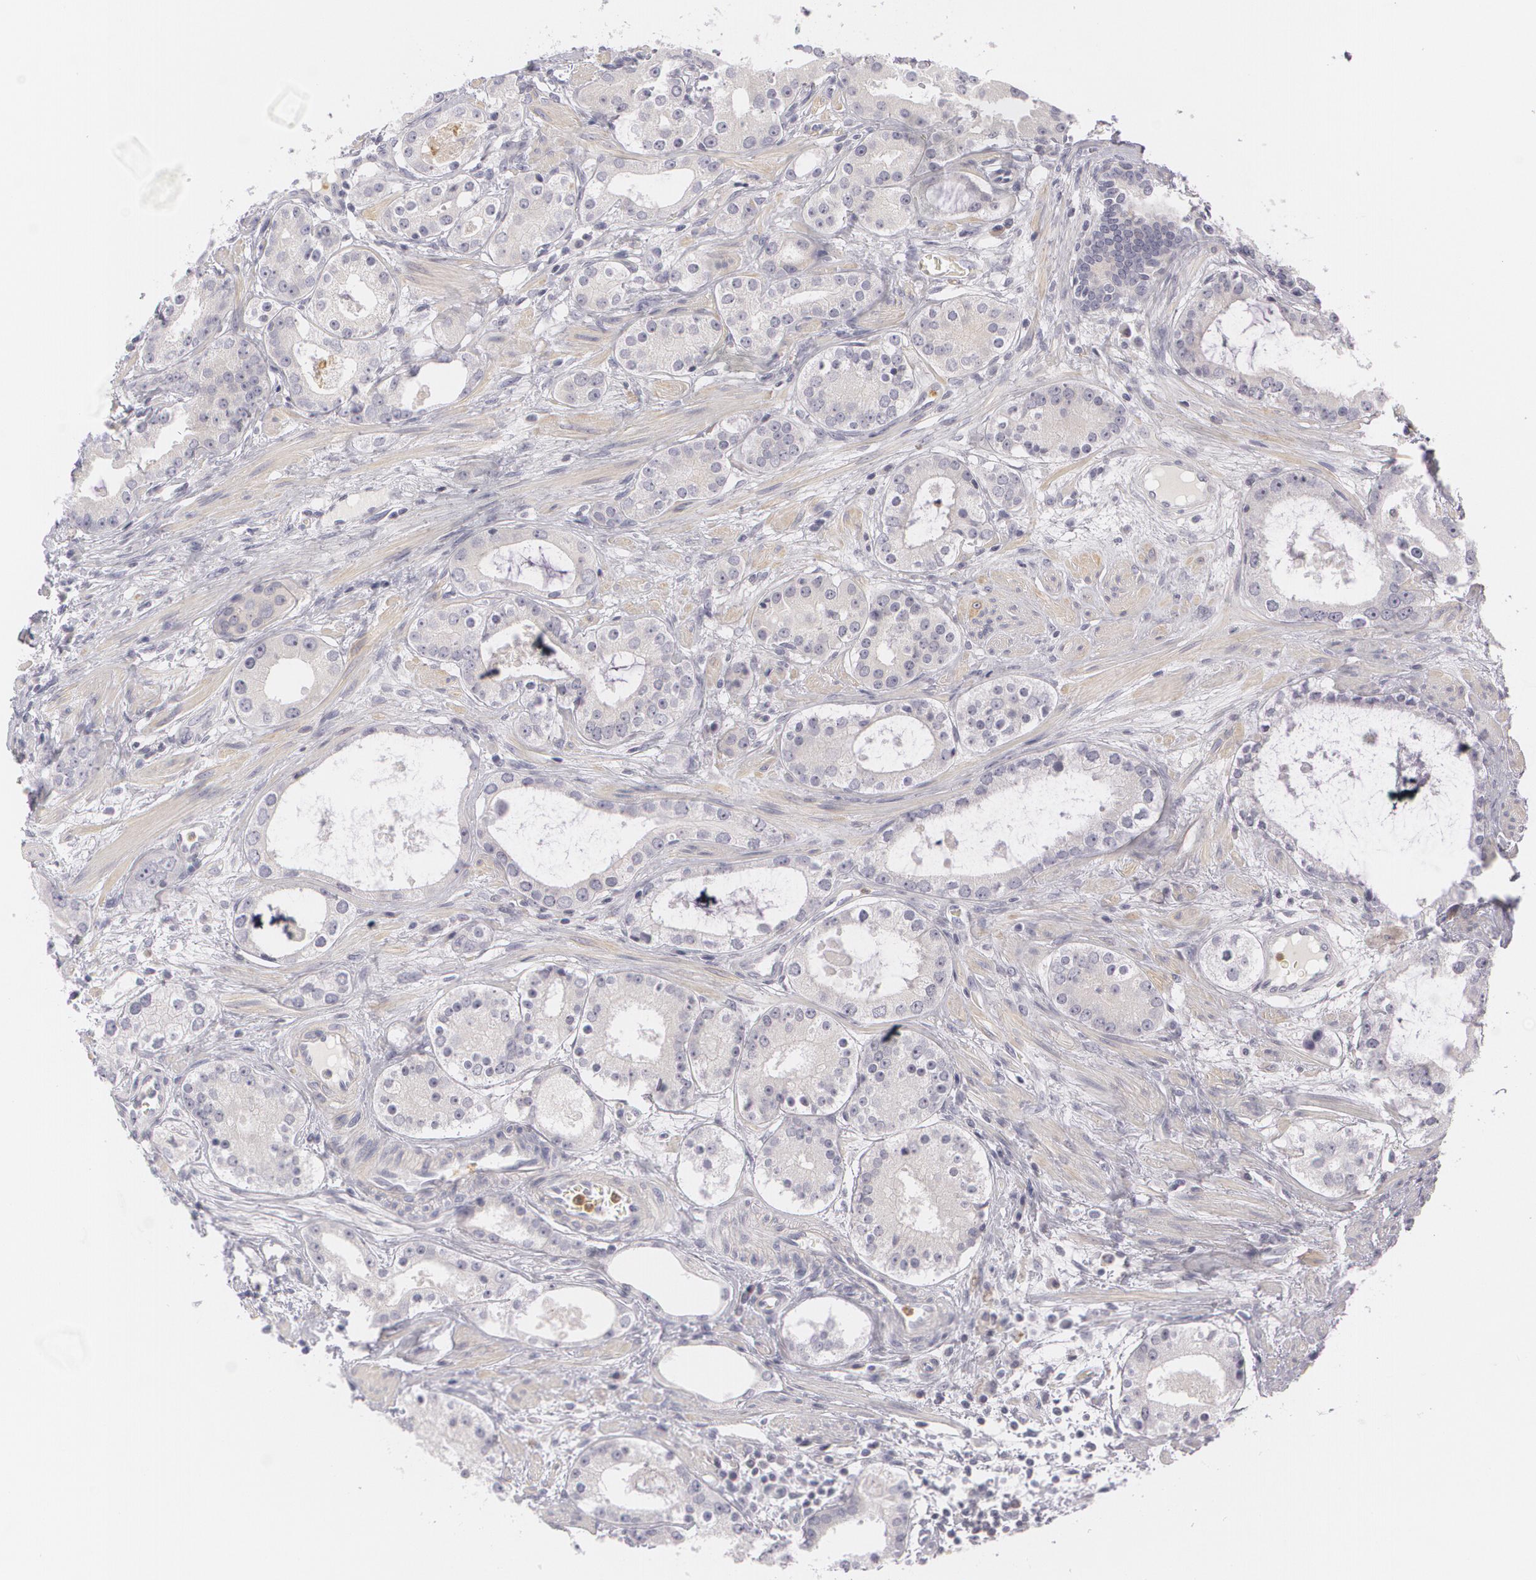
{"staining": {"intensity": "negative", "quantity": "none", "location": "none"}, "tissue": "prostate cancer", "cell_type": "Tumor cells", "image_type": "cancer", "snomed": [{"axis": "morphology", "description": "Adenocarcinoma, Medium grade"}, {"axis": "topography", "description": "Prostate"}], "caption": "DAB (3,3'-diaminobenzidine) immunohistochemical staining of human adenocarcinoma (medium-grade) (prostate) exhibits no significant positivity in tumor cells.", "gene": "FAM181A", "patient": {"sex": "male", "age": 73}}